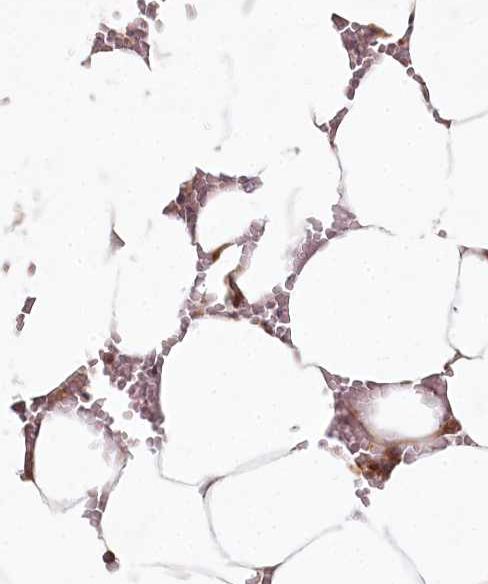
{"staining": {"intensity": "moderate", "quantity": "25%-75%", "location": "cytoplasmic/membranous"}, "tissue": "bone marrow", "cell_type": "Hematopoietic cells", "image_type": "normal", "snomed": [{"axis": "morphology", "description": "Normal tissue, NOS"}, {"axis": "topography", "description": "Bone marrow"}], "caption": "Approximately 25%-75% of hematopoietic cells in benign human bone marrow reveal moderate cytoplasmic/membranous protein positivity as visualized by brown immunohistochemical staining.", "gene": "HAL", "patient": {"sex": "male", "age": 70}}